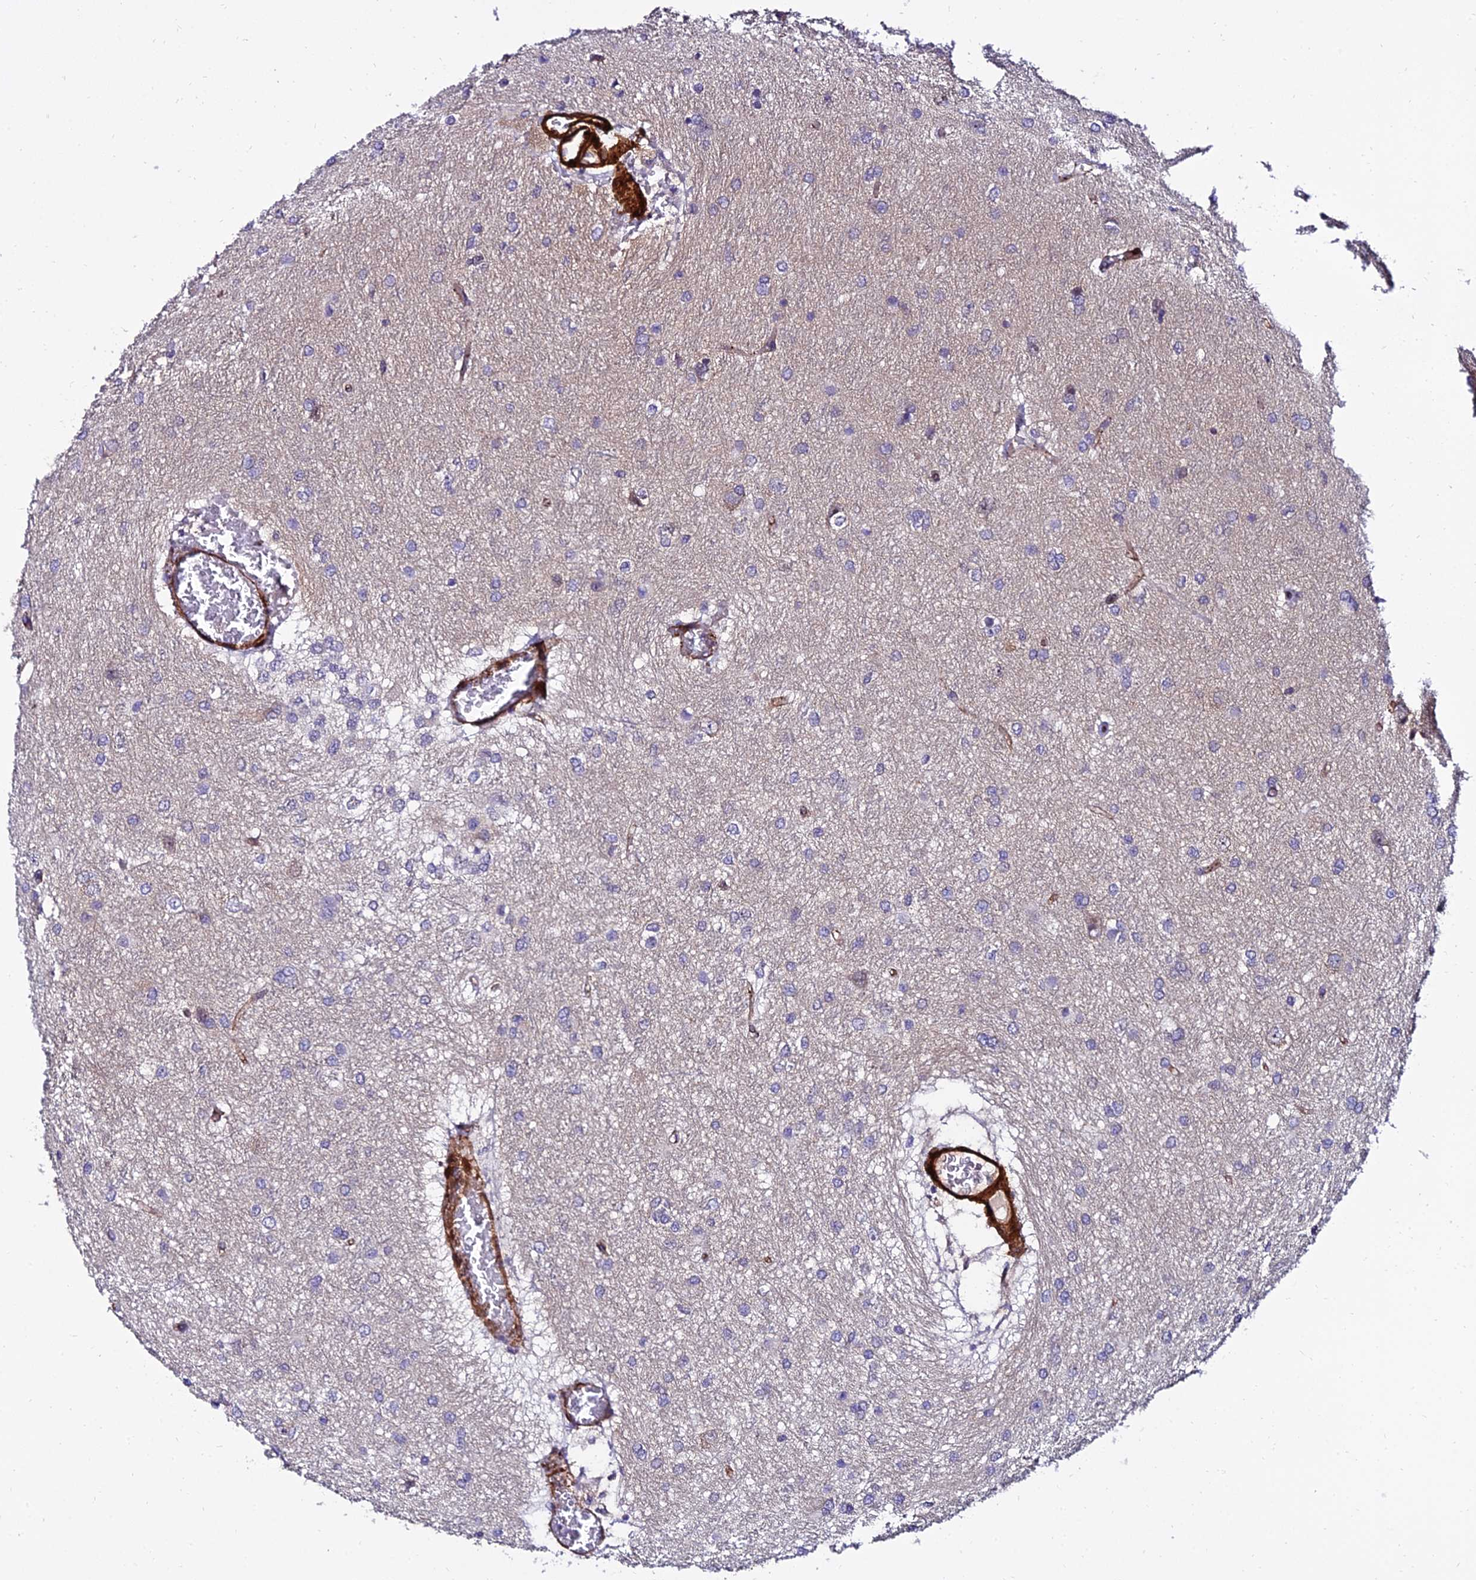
{"staining": {"intensity": "negative", "quantity": "none", "location": "none"}, "tissue": "glioma", "cell_type": "Tumor cells", "image_type": "cancer", "snomed": [{"axis": "morphology", "description": "Glioma, malignant, High grade"}, {"axis": "topography", "description": "Brain"}], "caption": "Photomicrograph shows no protein staining in tumor cells of malignant glioma (high-grade) tissue.", "gene": "ALDH3B2", "patient": {"sex": "female", "age": 50}}